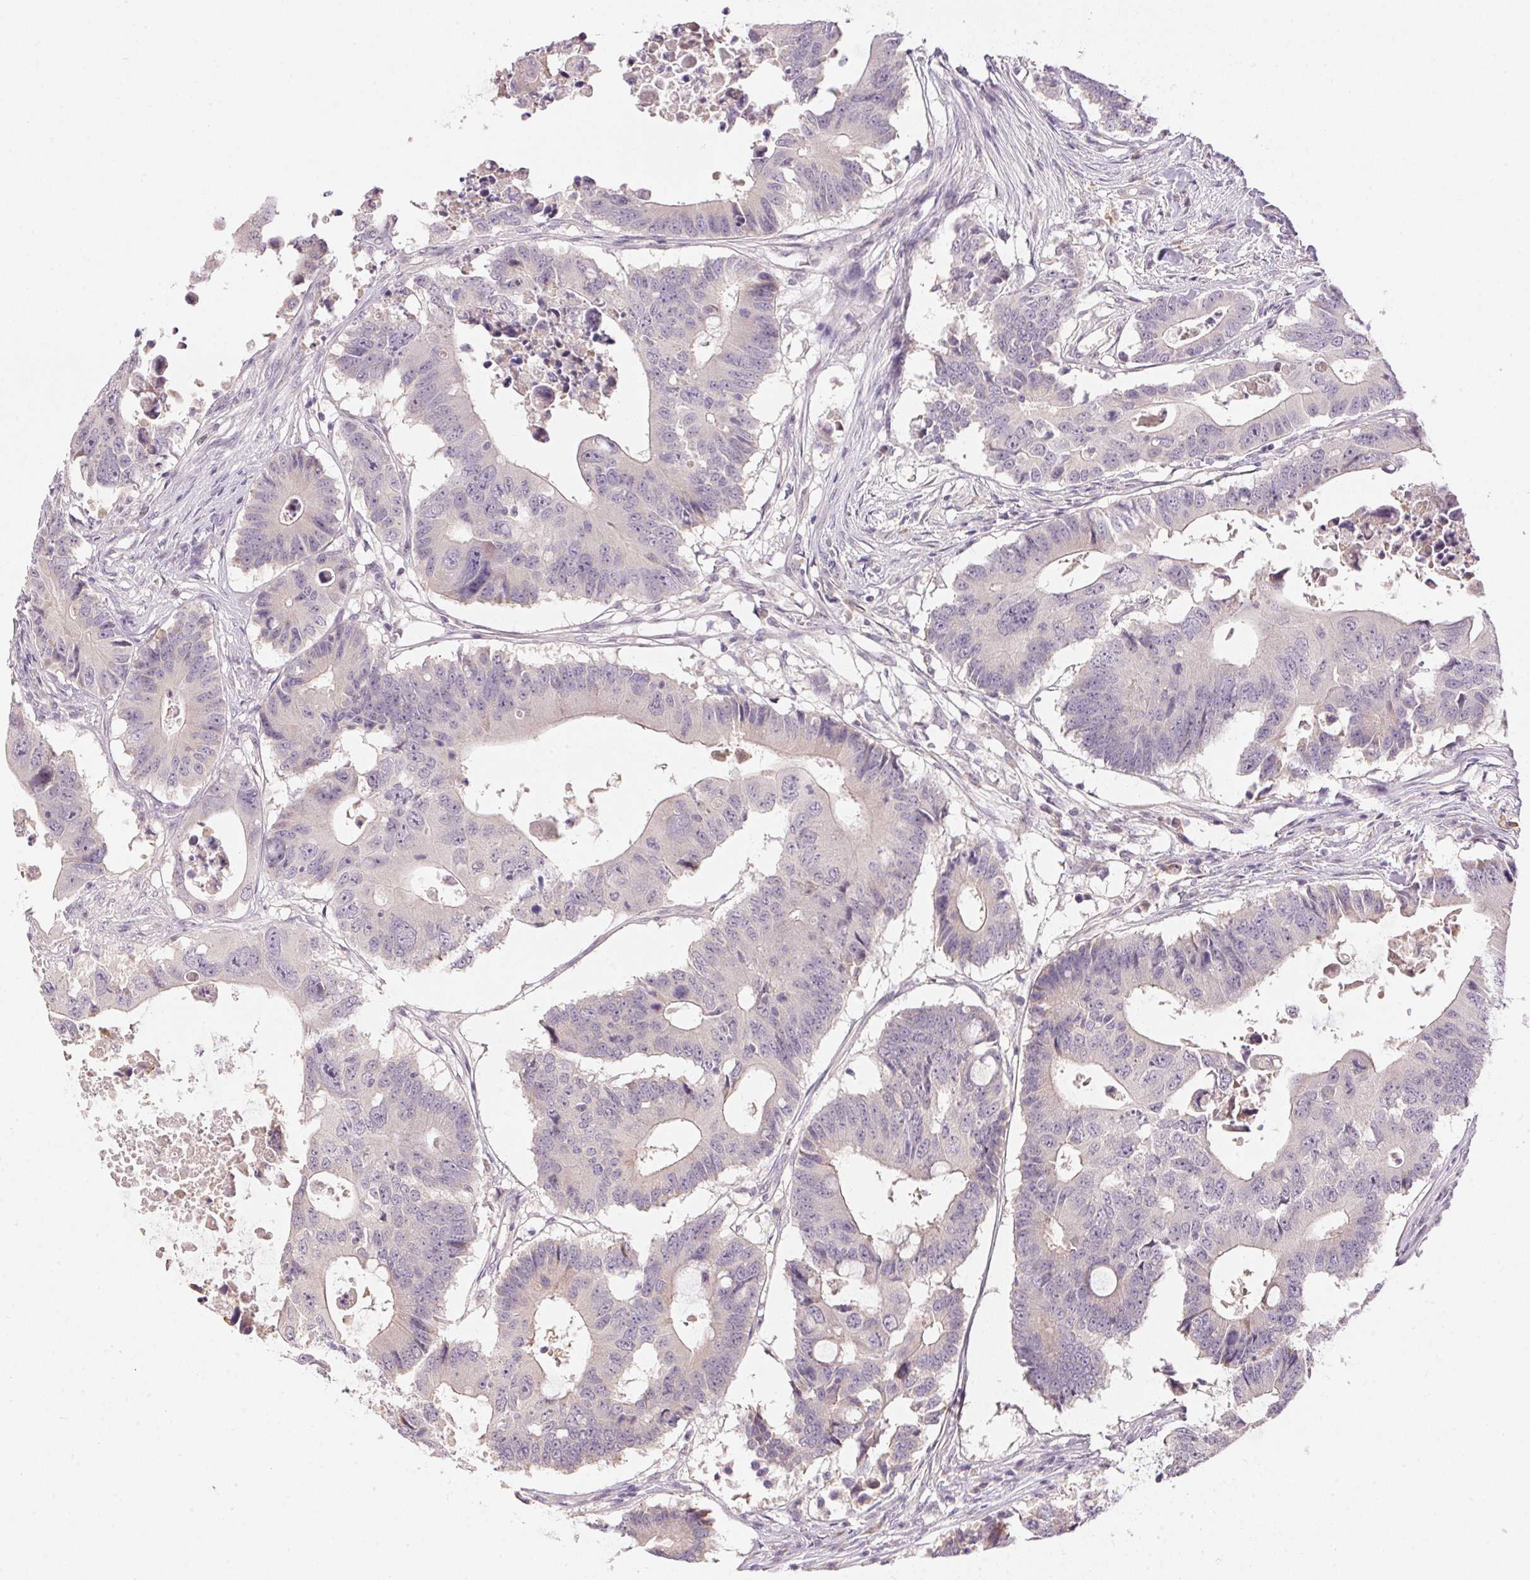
{"staining": {"intensity": "negative", "quantity": "none", "location": "none"}, "tissue": "colorectal cancer", "cell_type": "Tumor cells", "image_type": "cancer", "snomed": [{"axis": "morphology", "description": "Adenocarcinoma, NOS"}, {"axis": "topography", "description": "Colon"}], "caption": "Tumor cells are negative for protein expression in human colorectal adenocarcinoma.", "gene": "TTC23L", "patient": {"sex": "male", "age": 71}}